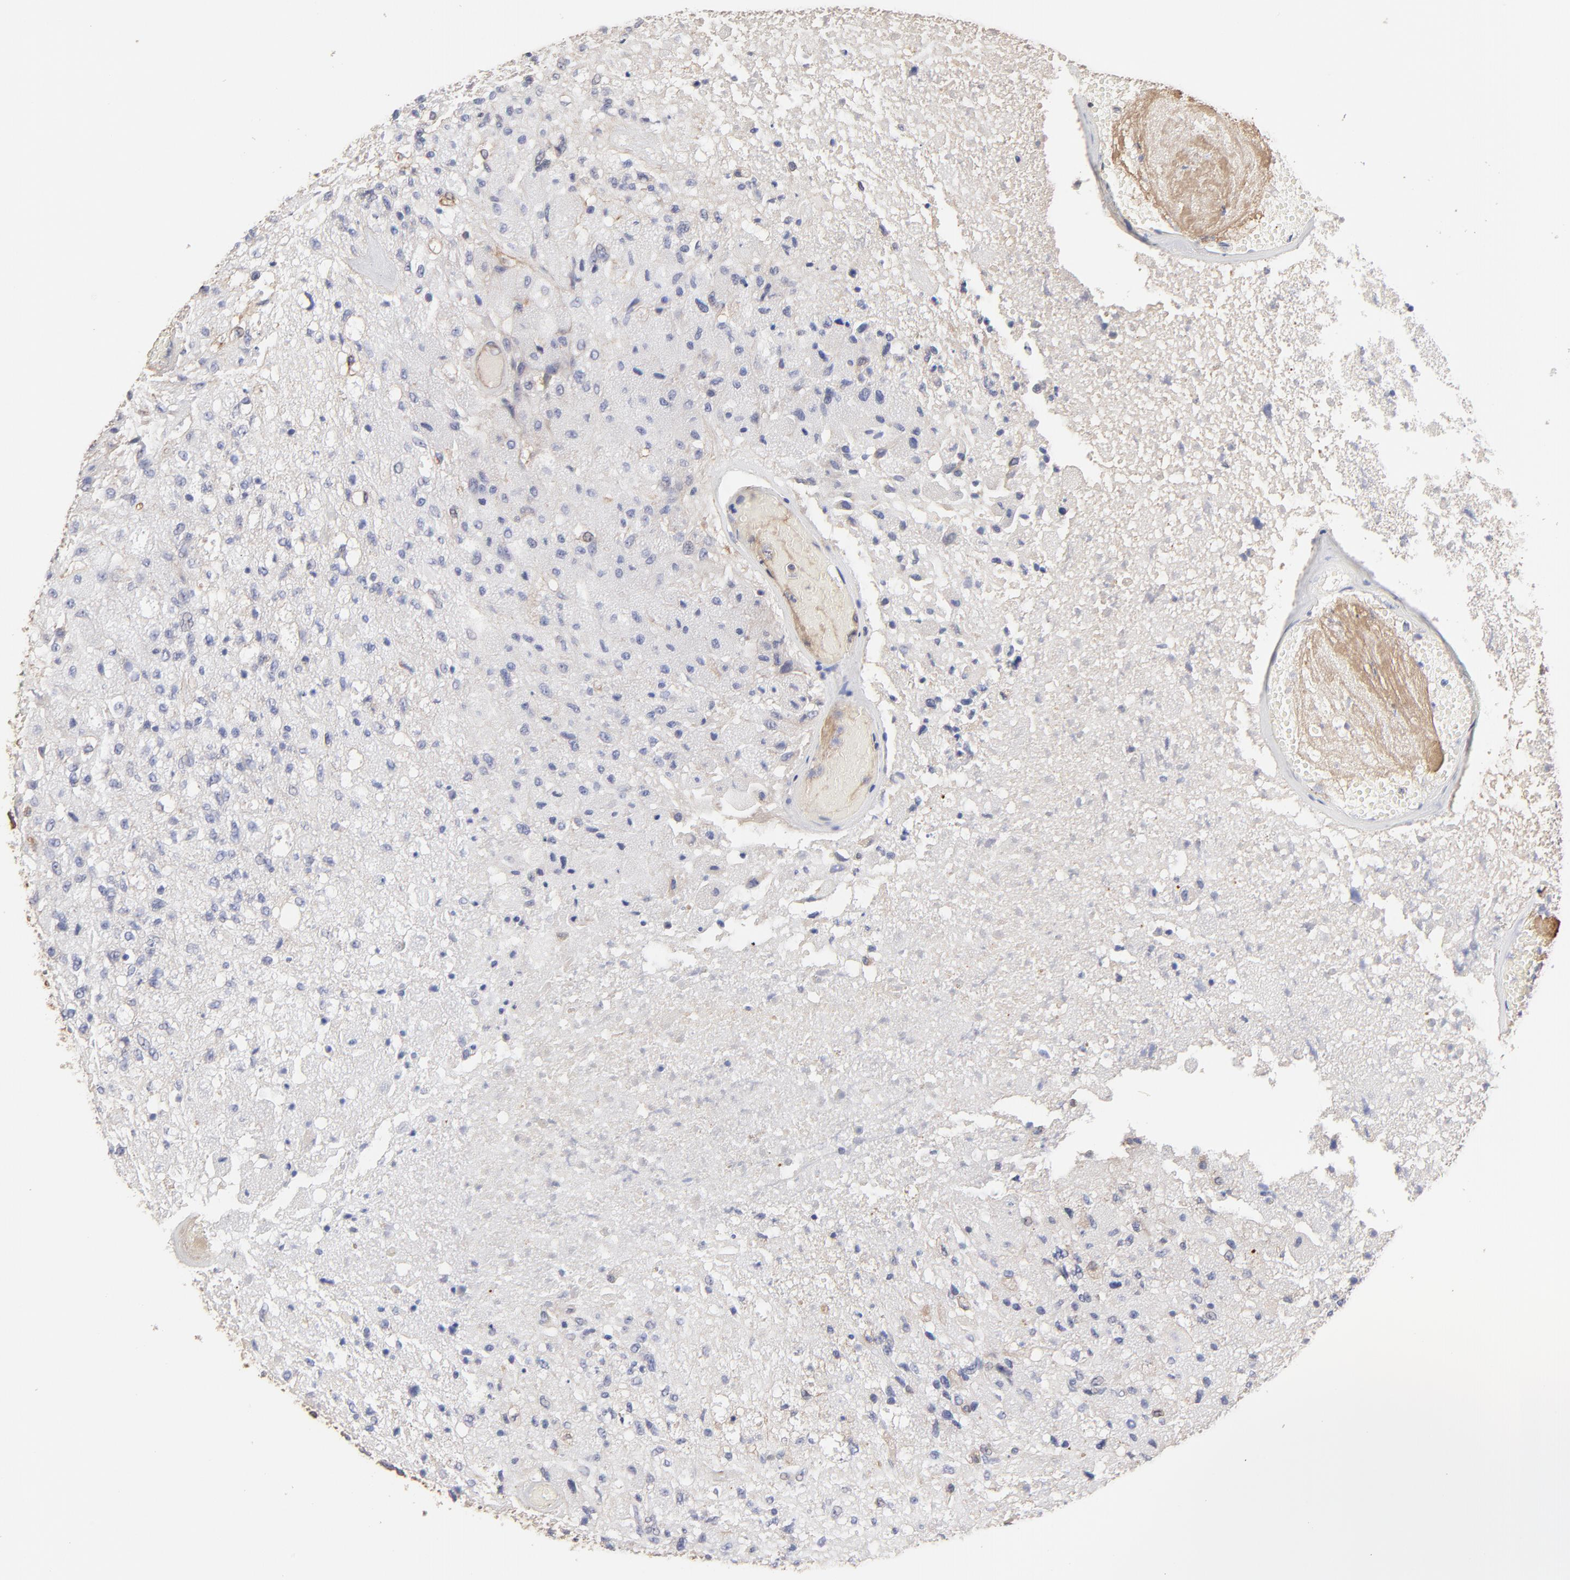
{"staining": {"intensity": "negative", "quantity": "none", "location": "none"}, "tissue": "glioma", "cell_type": "Tumor cells", "image_type": "cancer", "snomed": [{"axis": "morphology", "description": "Normal tissue, NOS"}, {"axis": "morphology", "description": "Glioma, malignant, High grade"}, {"axis": "topography", "description": "Cerebral cortex"}], "caption": "This is an IHC photomicrograph of human malignant glioma (high-grade). There is no staining in tumor cells.", "gene": "LRCH2", "patient": {"sex": "male", "age": 77}}